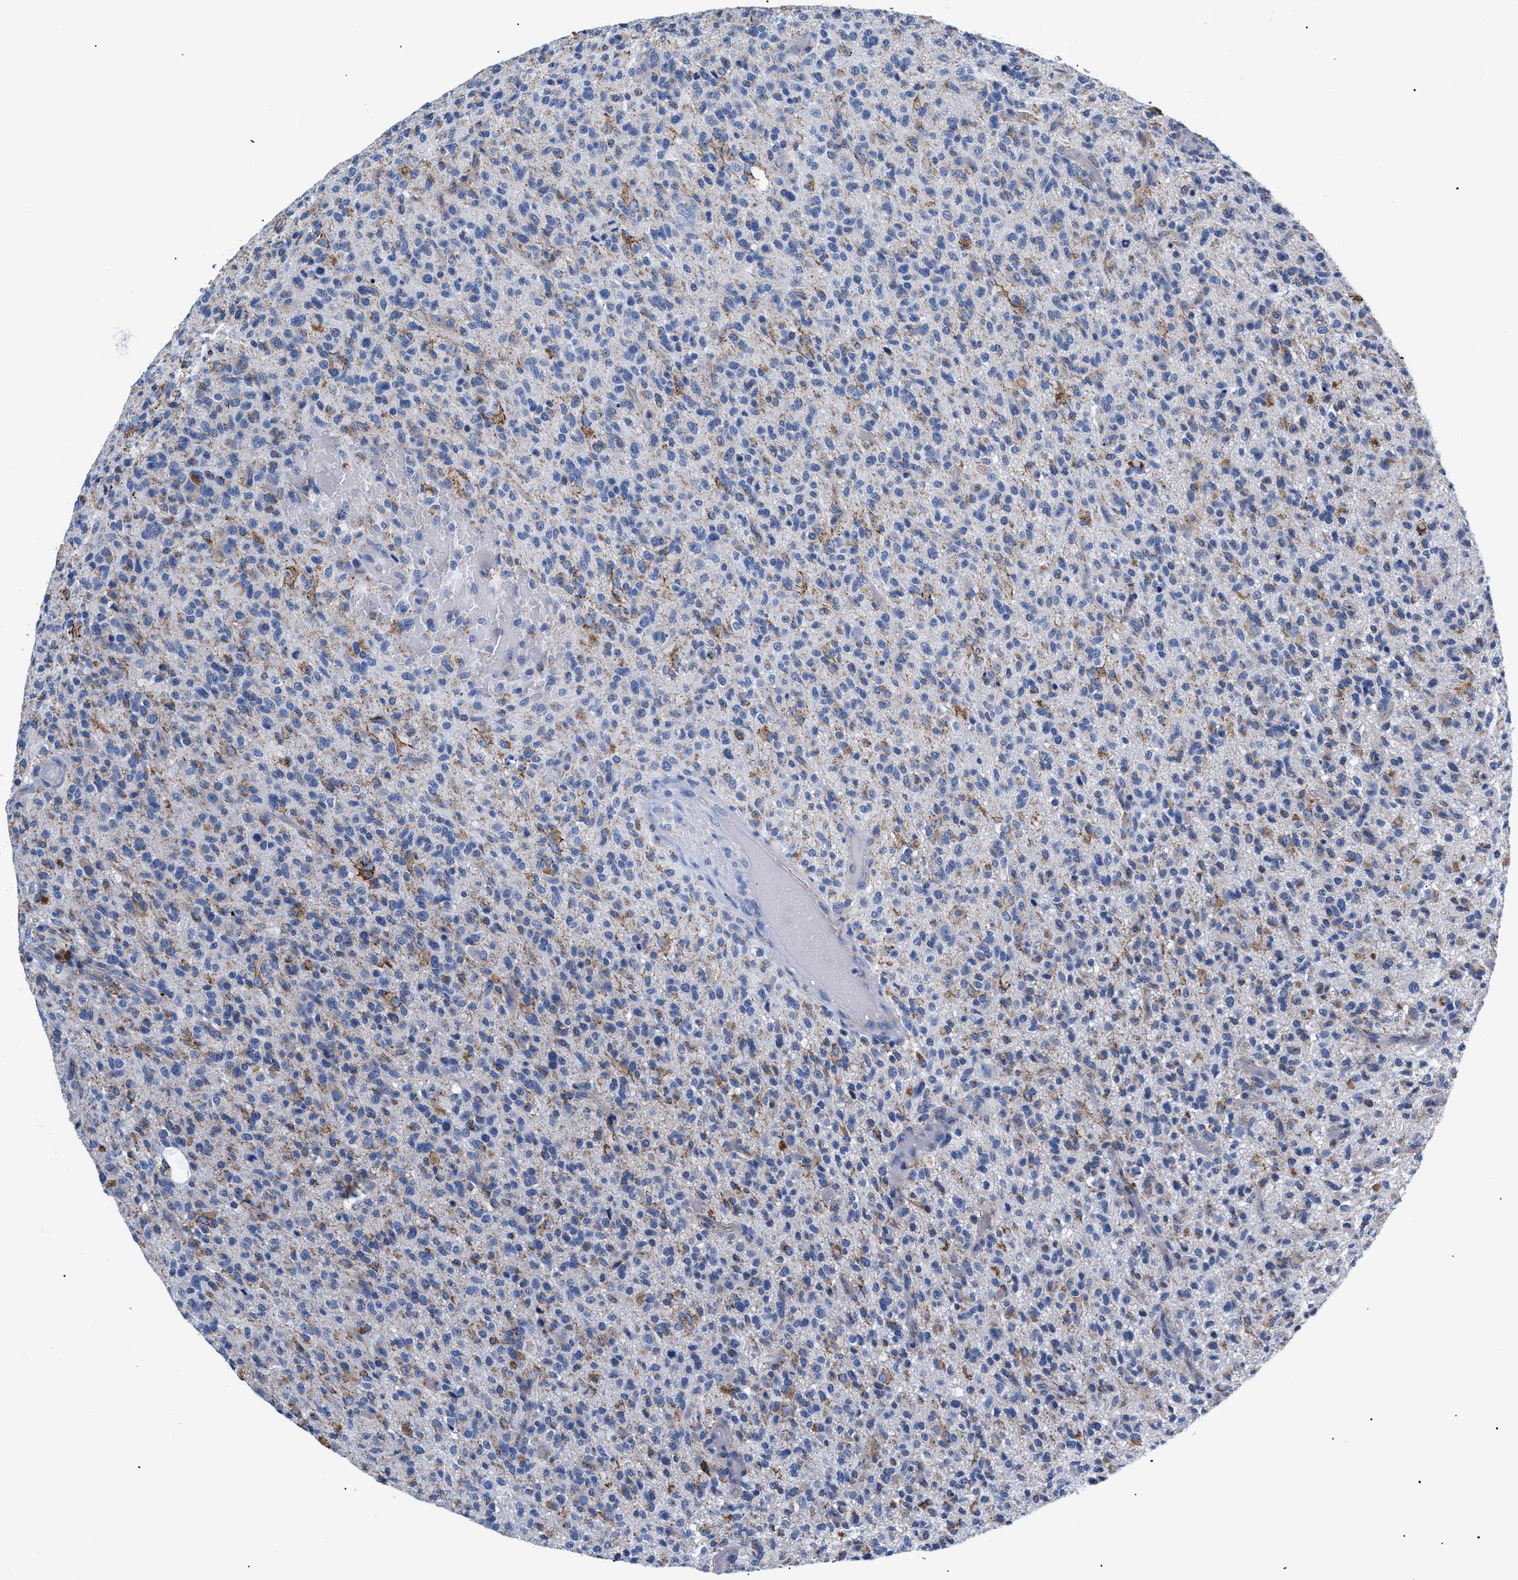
{"staining": {"intensity": "moderate", "quantity": "<25%", "location": "cytoplasmic/membranous"}, "tissue": "glioma", "cell_type": "Tumor cells", "image_type": "cancer", "snomed": [{"axis": "morphology", "description": "Glioma, malignant, High grade"}, {"axis": "topography", "description": "Brain"}], "caption": "This is a photomicrograph of immunohistochemistry (IHC) staining of malignant glioma (high-grade), which shows moderate expression in the cytoplasmic/membranous of tumor cells.", "gene": "GPR149", "patient": {"sex": "male", "age": 71}}